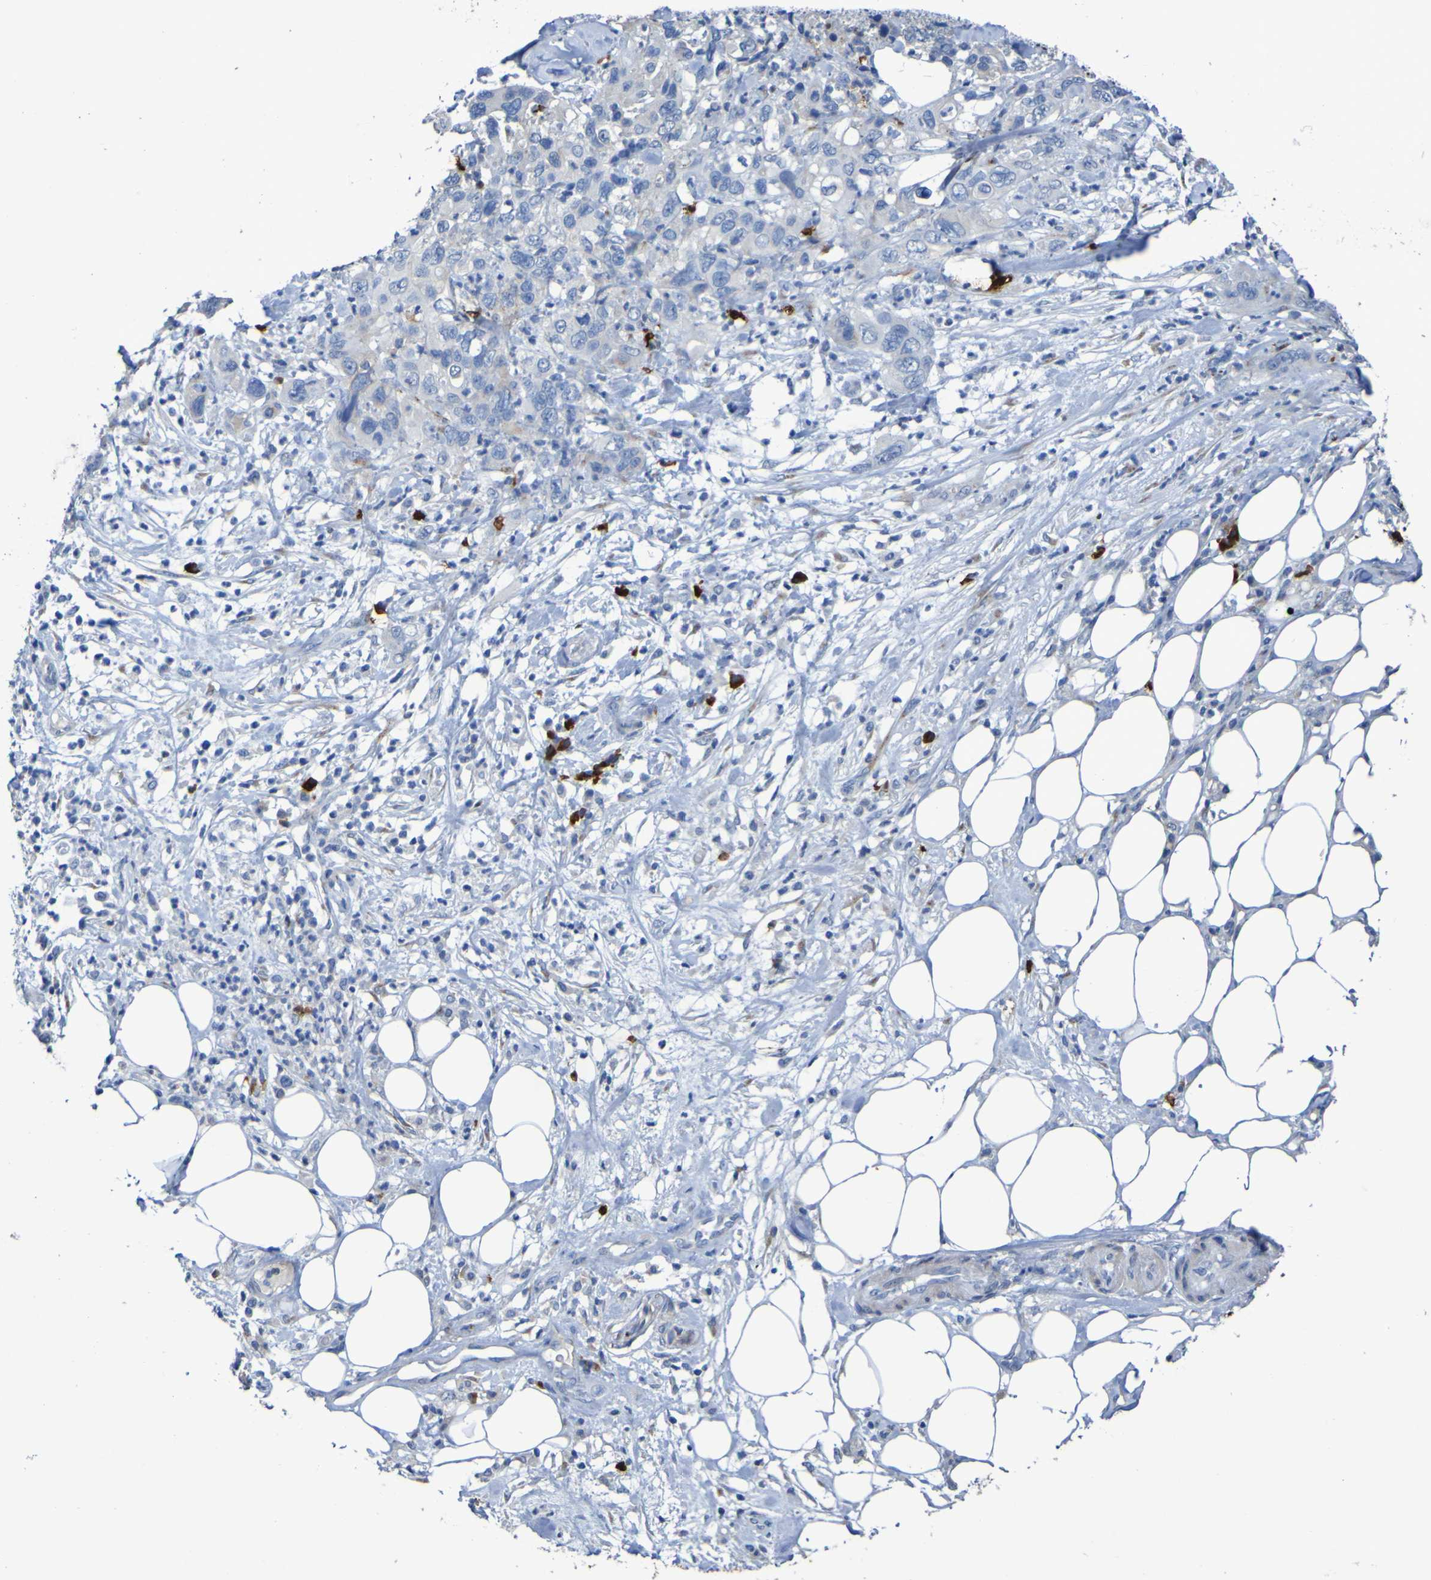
{"staining": {"intensity": "negative", "quantity": "none", "location": "none"}, "tissue": "pancreatic cancer", "cell_type": "Tumor cells", "image_type": "cancer", "snomed": [{"axis": "morphology", "description": "Adenocarcinoma, NOS"}, {"axis": "topography", "description": "Pancreas"}], "caption": "This is an immunohistochemistry (IHC) photomicrograph of human pancreatic cancer (adenocarcinoma). There is no expression in tumor cells.", "gene": "C11orf24", "patient": {"sex": "female", "age": 71}}